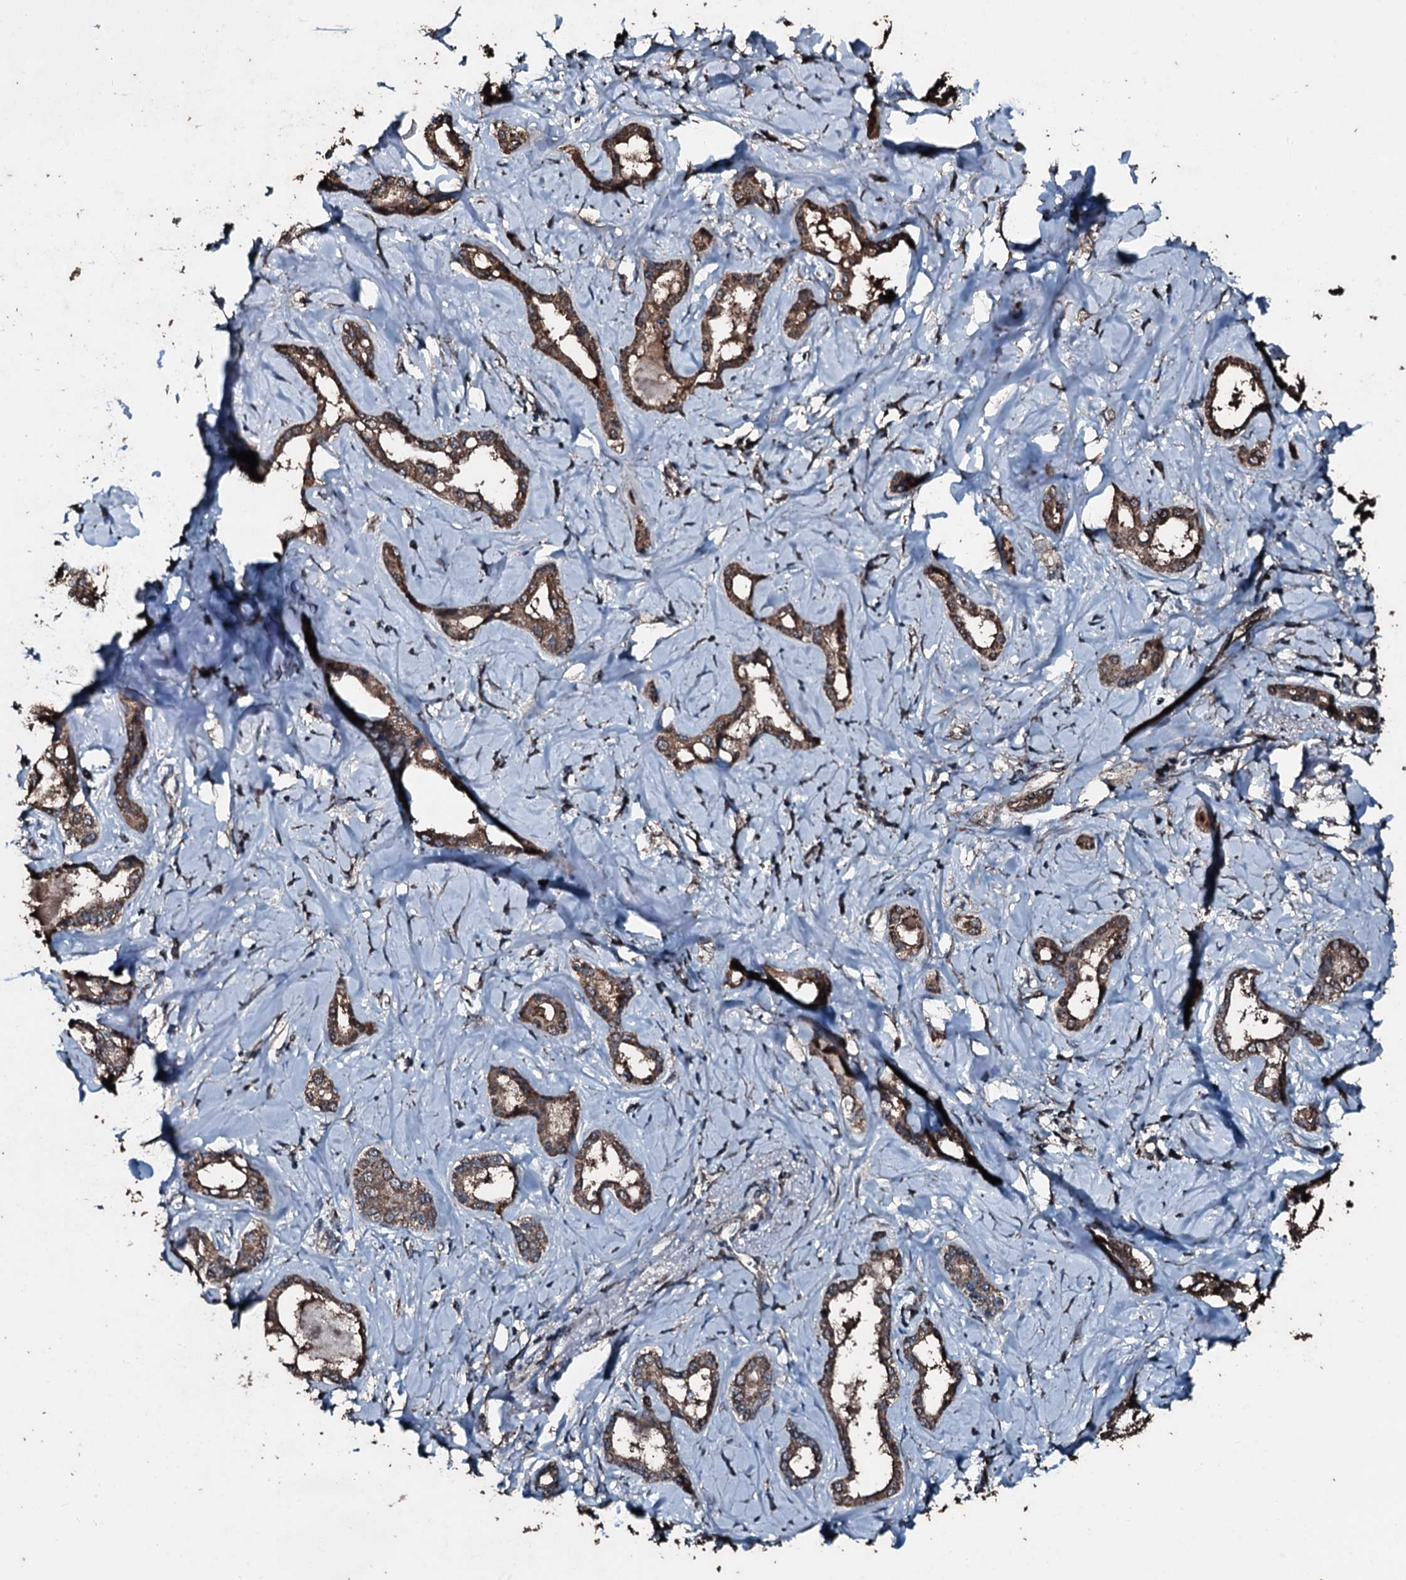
{"staining": {"intensity": "moderate", "quantity": ">75%", "location": "cytoplasmic/membranous"}, "tissue": "liver cancer", "cell_type": "Tumor cells", "image_type": "cancer", "snomed": [{"axis": "morphology", "description": "Cholangiocarcinoma"}, {"axis": "topography", "description": "Liver"}], "caption": "Liver cancer stained for a protein exhibits moderate cytoplasmic/membranous positivity in tumor cells.", "gene": "FAAP24", "patient": {"sex": "female", "age": 77}}